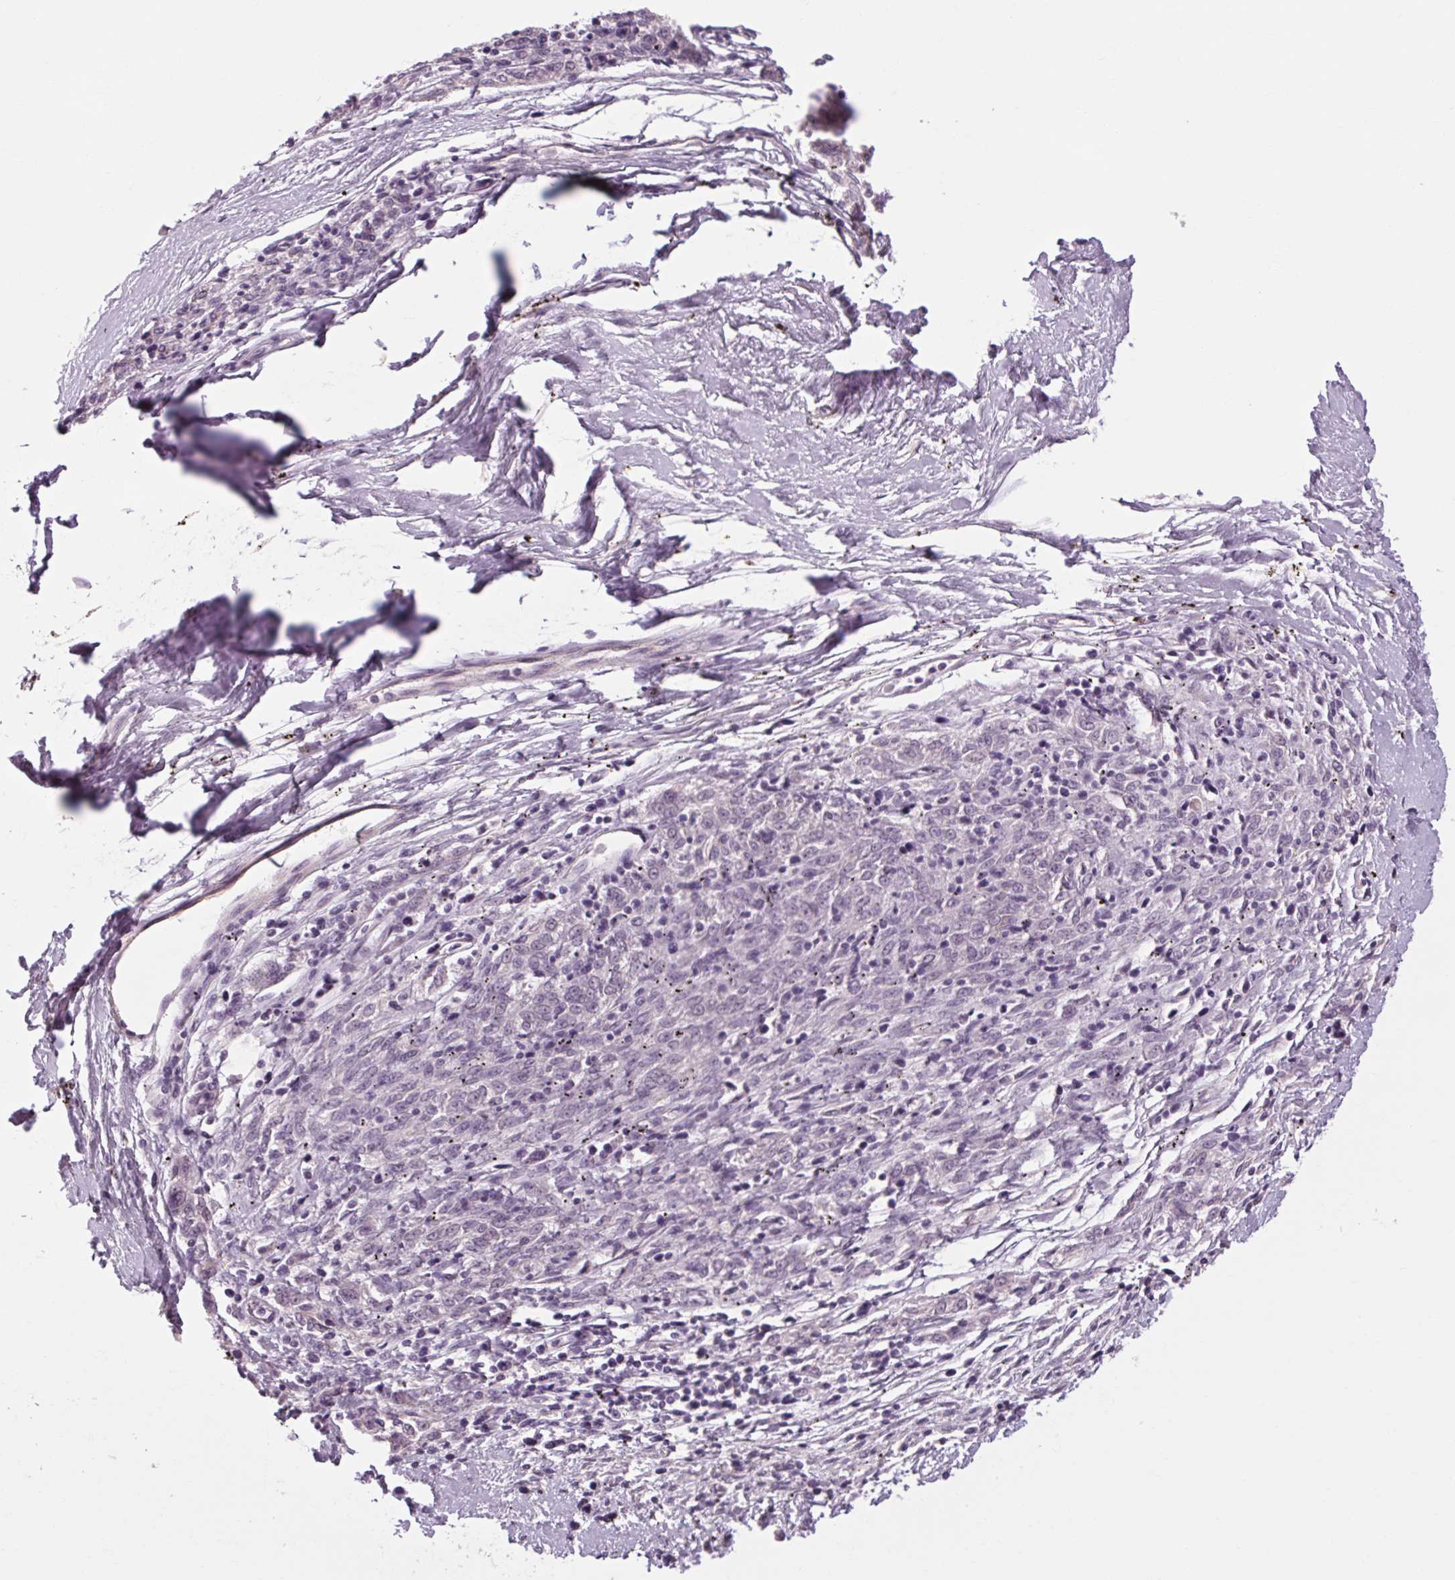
{"staining": {"intensity": "negative", "quantity": "none", "location": "none"}, "tissue": "melanoma", "cell_type": "Tumor cells", "image_type": "cancer", "snomed": [{"axis": "morphology", "description": "Malignant melanoma, NOS"}, {"axis": "topography", "description": "Skin"}], "caption": "A high-resolution image shows IHC staining of melanoma, which displays no significant positivity in tumor cells.", "gene": "KLHL40", "patient": {"sex": "female", "age": 72}}